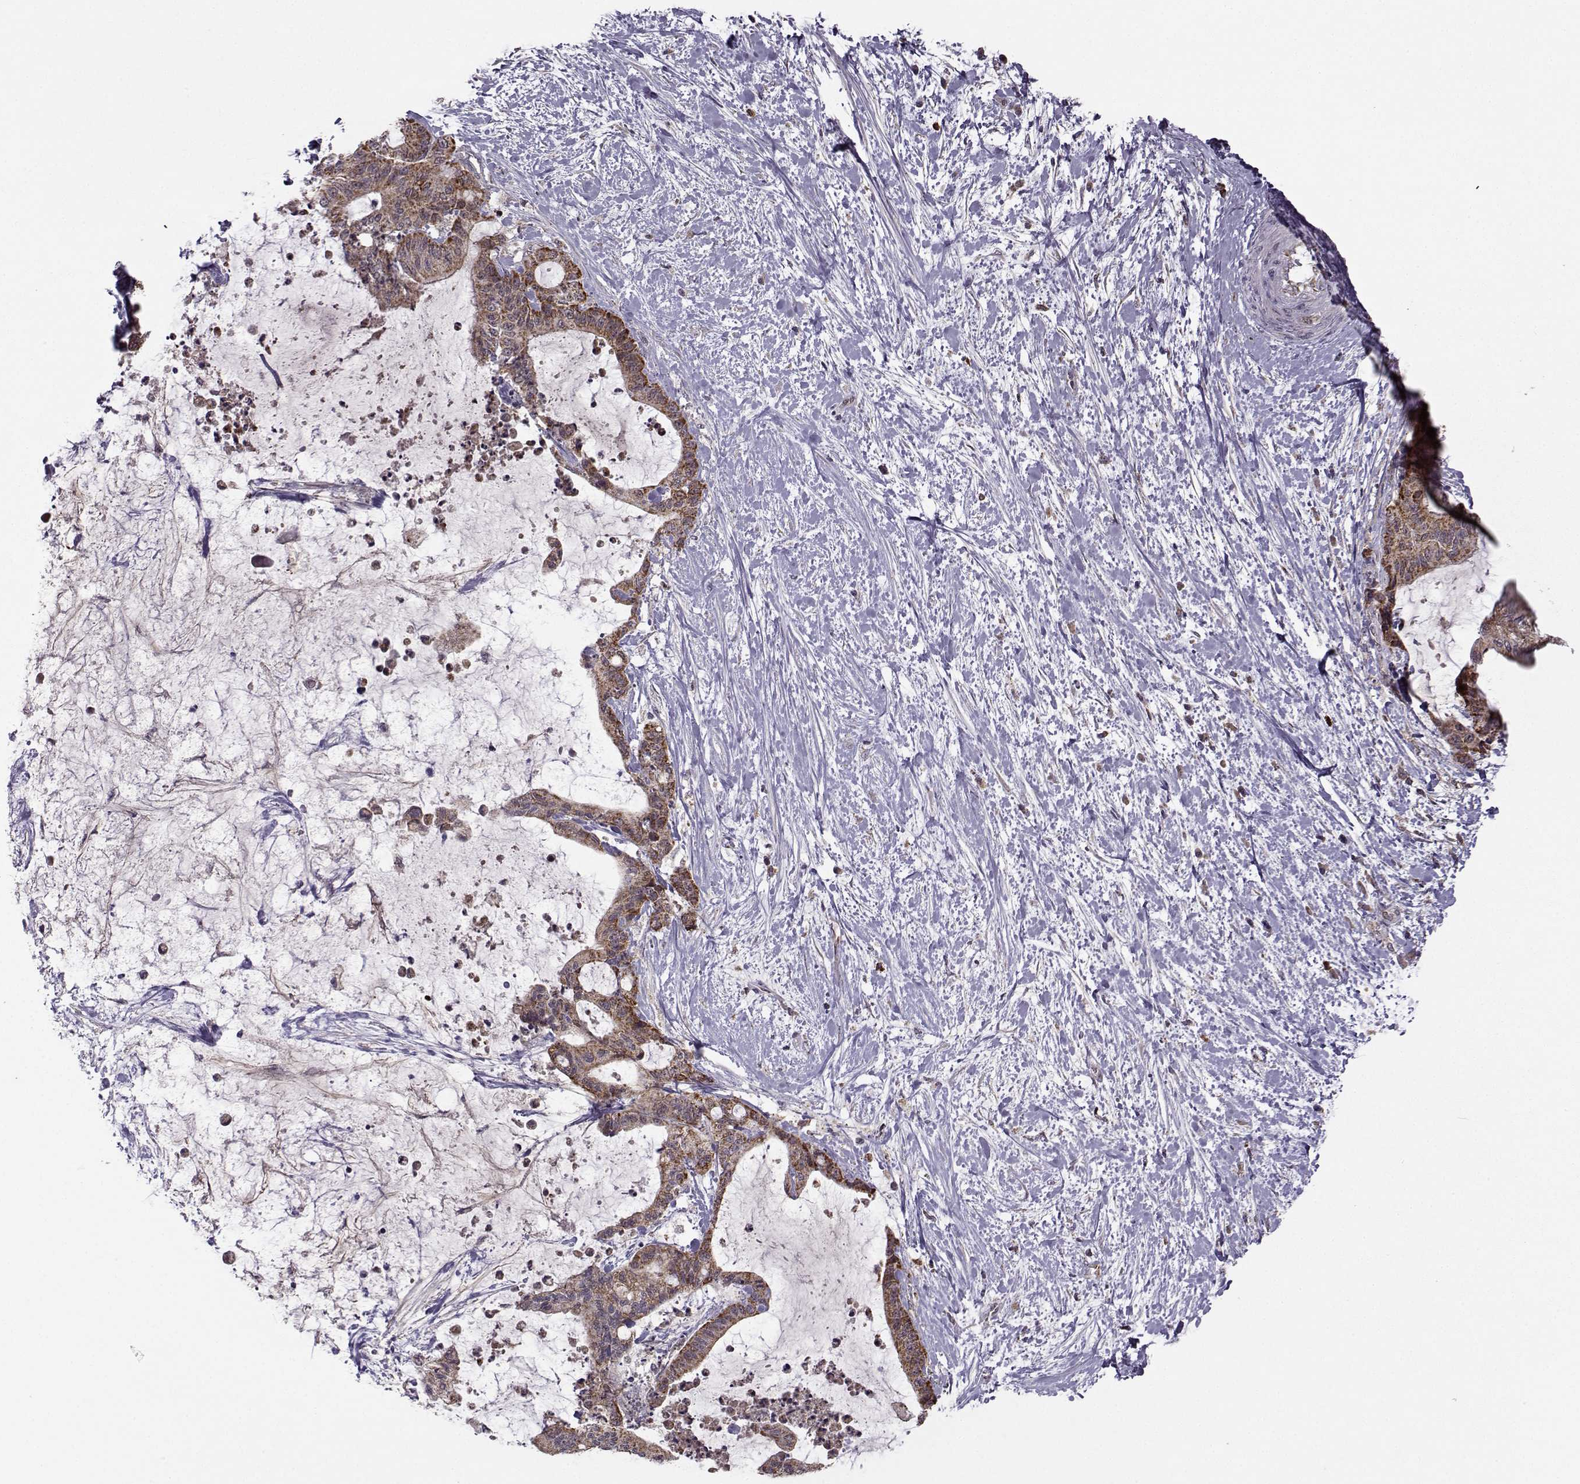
{"staining": {"intensity": "strong", "quantity": ">75%", "location": "cytoplasmic/membranous"}, "tissue": "liver cancer", "cell_type": "Tumor cells", "image_type": "cancer", "snomed": [{"axis": "morphology", "description": "Cholangiocarcinoma"}, {"axis": "topography", "description": "Liver"}], "caption": "The micrograph shows a brown stain indicating the presence of a protein in the cytoplasmic/membranous of tumor cells in cholangiocarcinoma (liver). (IHC, brightfield microscopy, high magnification).", "gene": "NECAB3", "patient": {"sex": "female", "age": 73}}